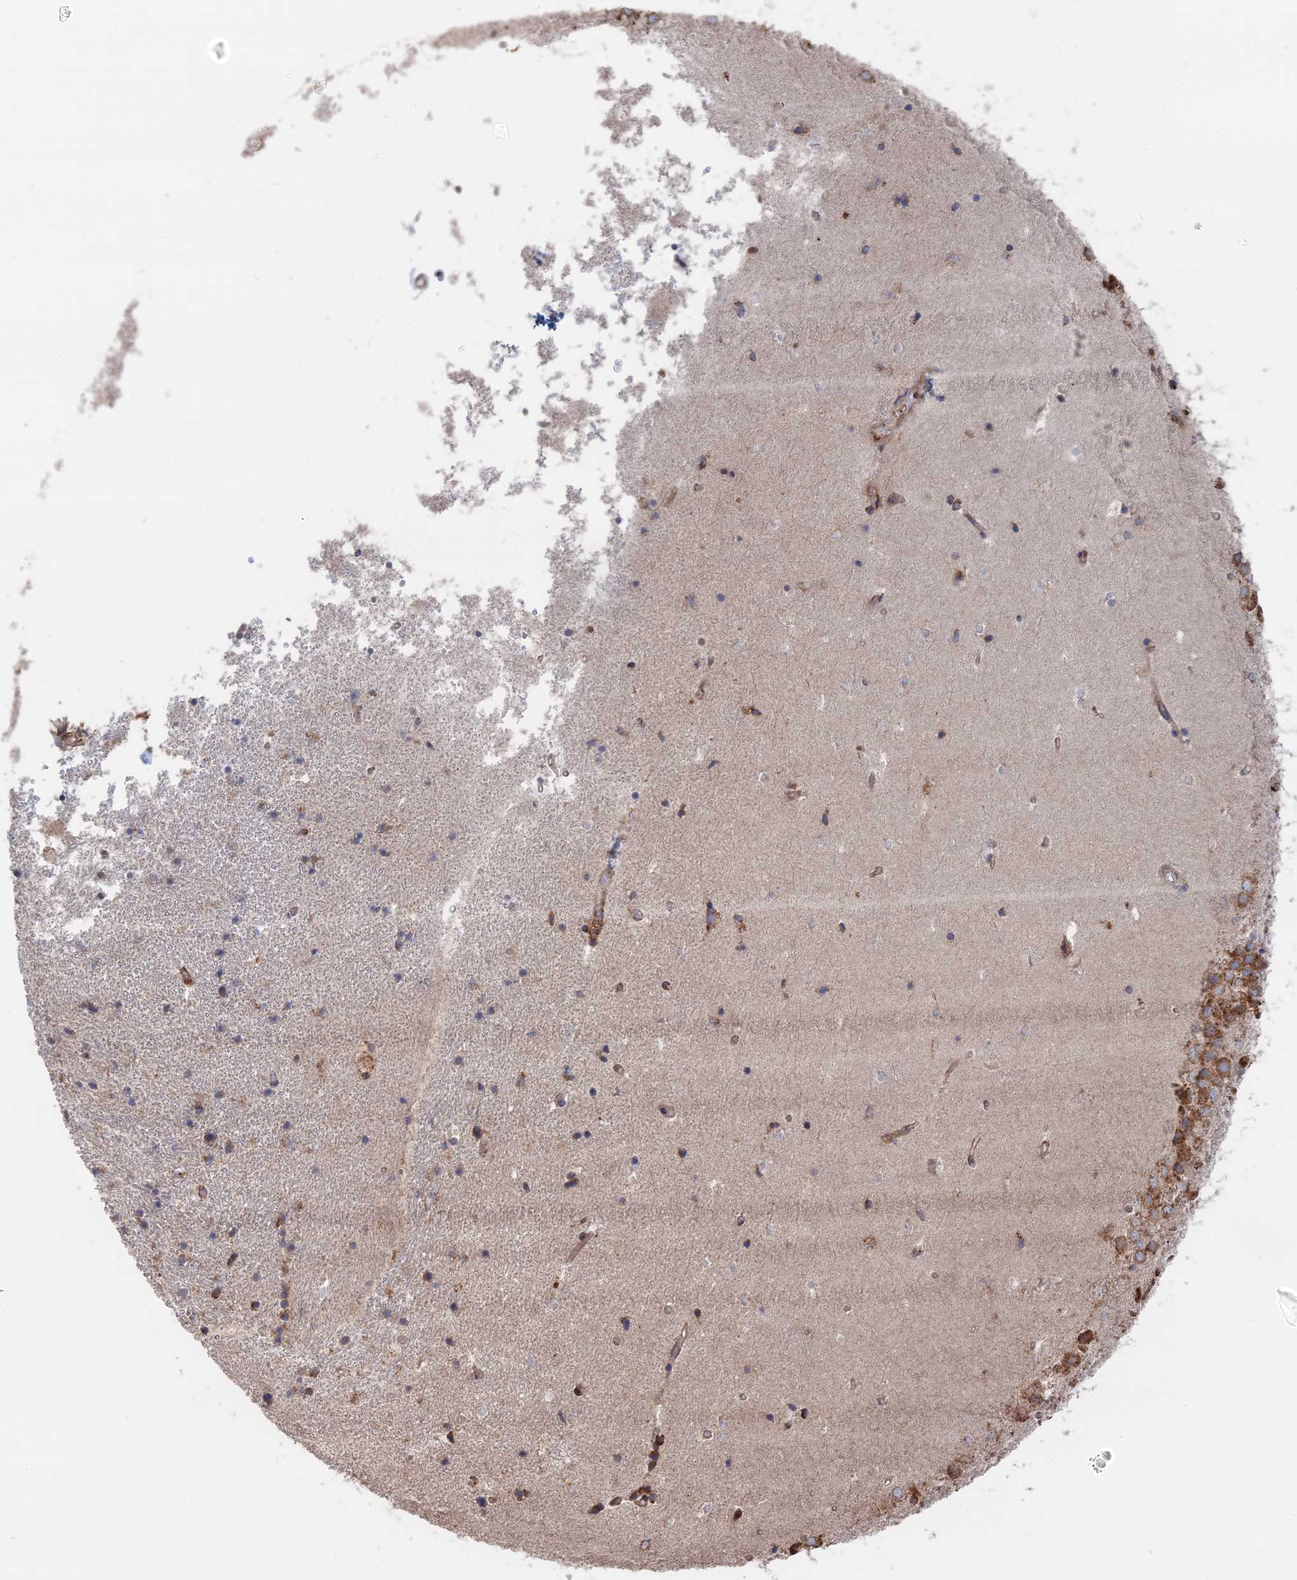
{"staining": {"intensity": "moderate", "quantity": "<25%", "location": "cytoplasmic/membranous"}, "tissue": "hippocampus", "cell_type": "Glial cells", "image_type": "normal", "snomed": [{"axis": "morphology", "description": "Normal tissue, NOS"}, {"axis": "topography", "description": "Hippocampus"}], "caption": "Moderate cytoplasmic/membranous expression is present in approximately <25% of glial cells in unremarkable hippocampus.", "gene": "BPIFB6", "patient": {"sex": "female", "age": 52}}